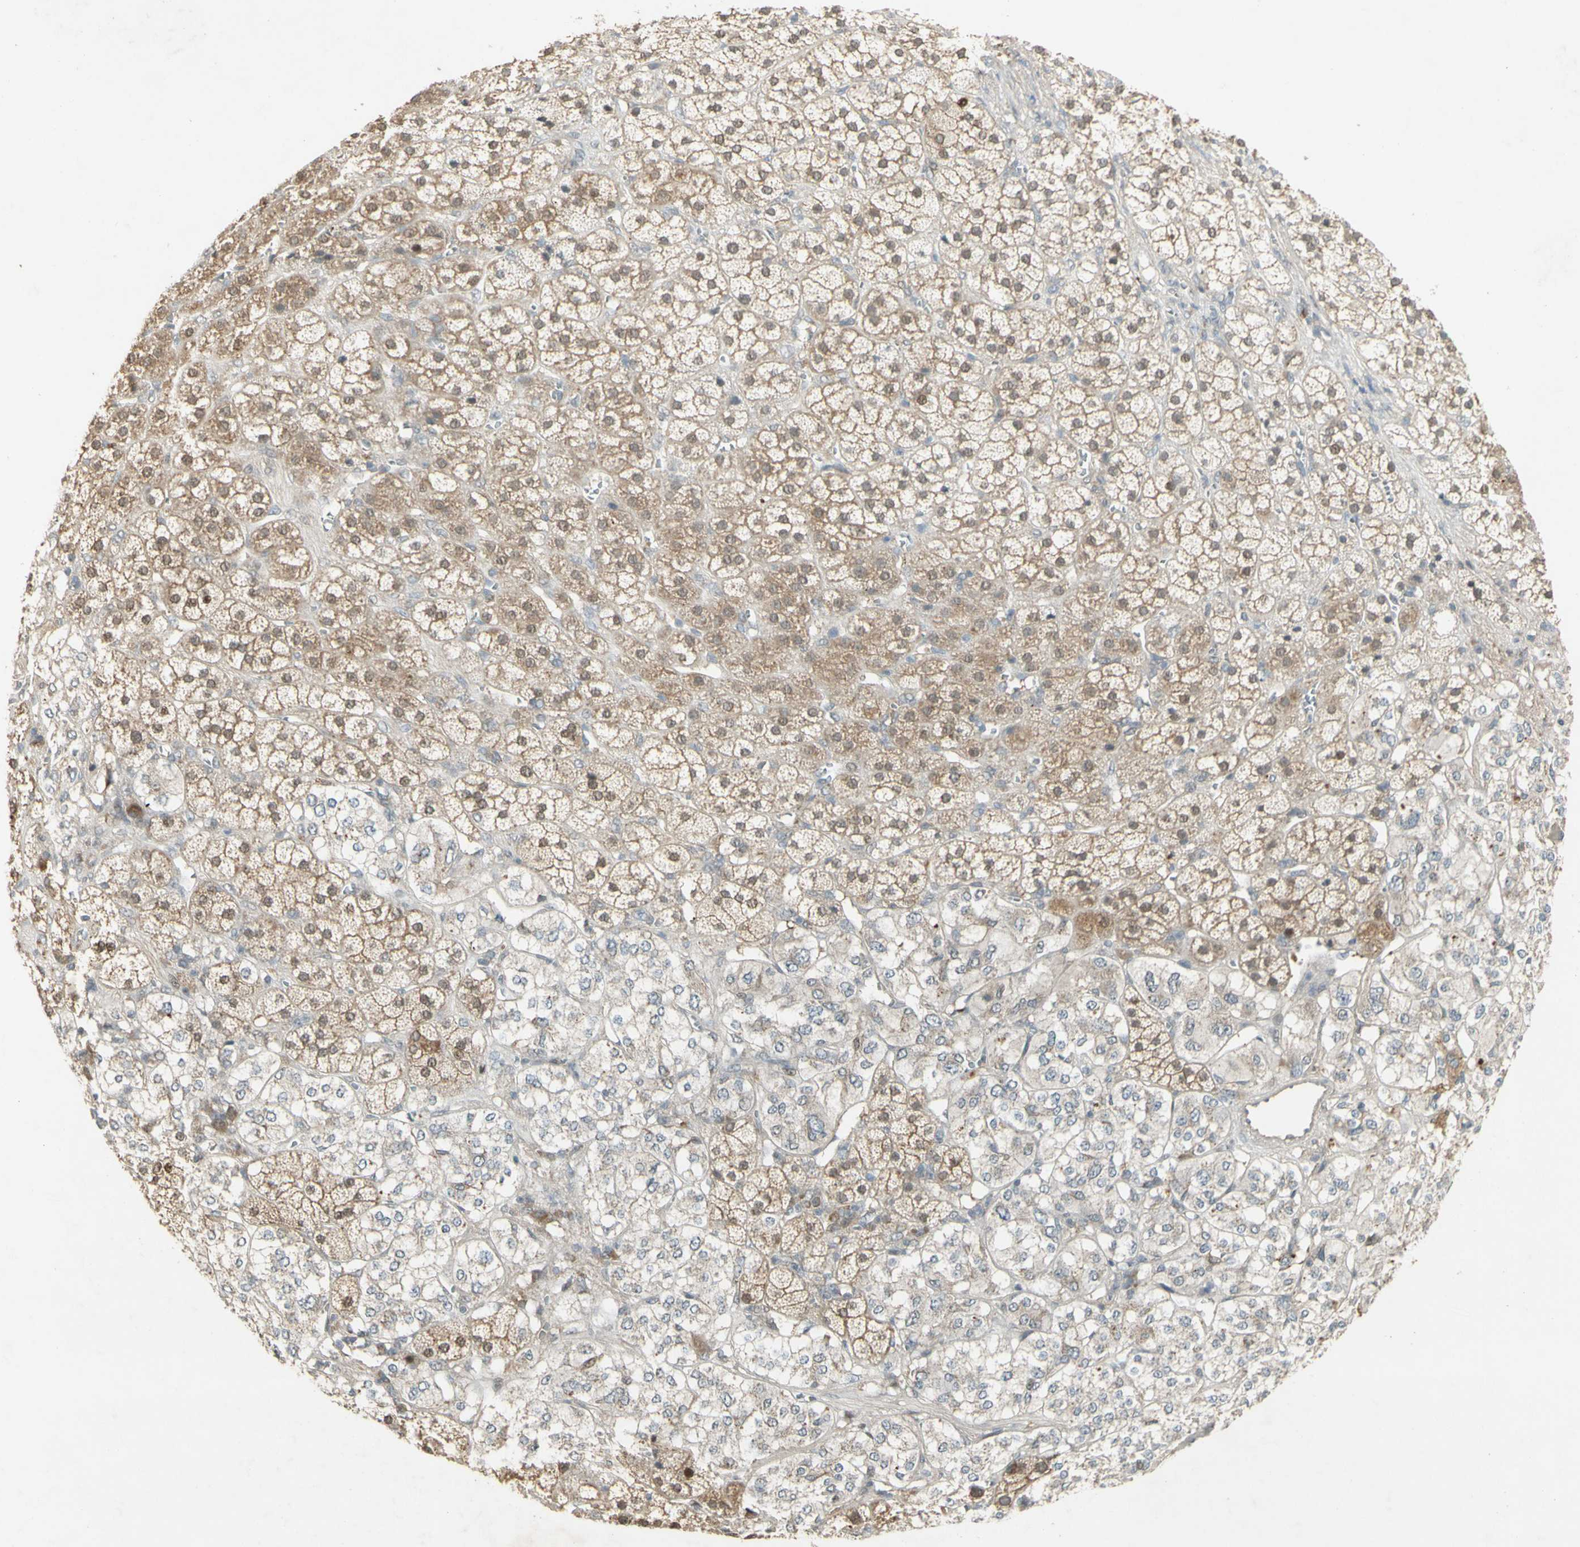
{"staining": {"intensity": "weak", "quantity": "25%-75%", "location": "cytoplasmic/membranous,nuclear"}, "tissue": "adrenal gland", "cell_type": "Glandular cells", "image_type": "normal", "snomed": [{"axis": "morphology", "description": "Normal tissue, NOS"}, {"axis": "topography", "description": "Adrenal gland"}], "caption": "Adrenal gland stained with immunohistochemistry demonstrates weak cytoplasmic/membranous,nuclear expression in approximately 25%-75% of glandular cells.", "gene": "NRG4", "patient": {"sex": "male", "age": 56}}